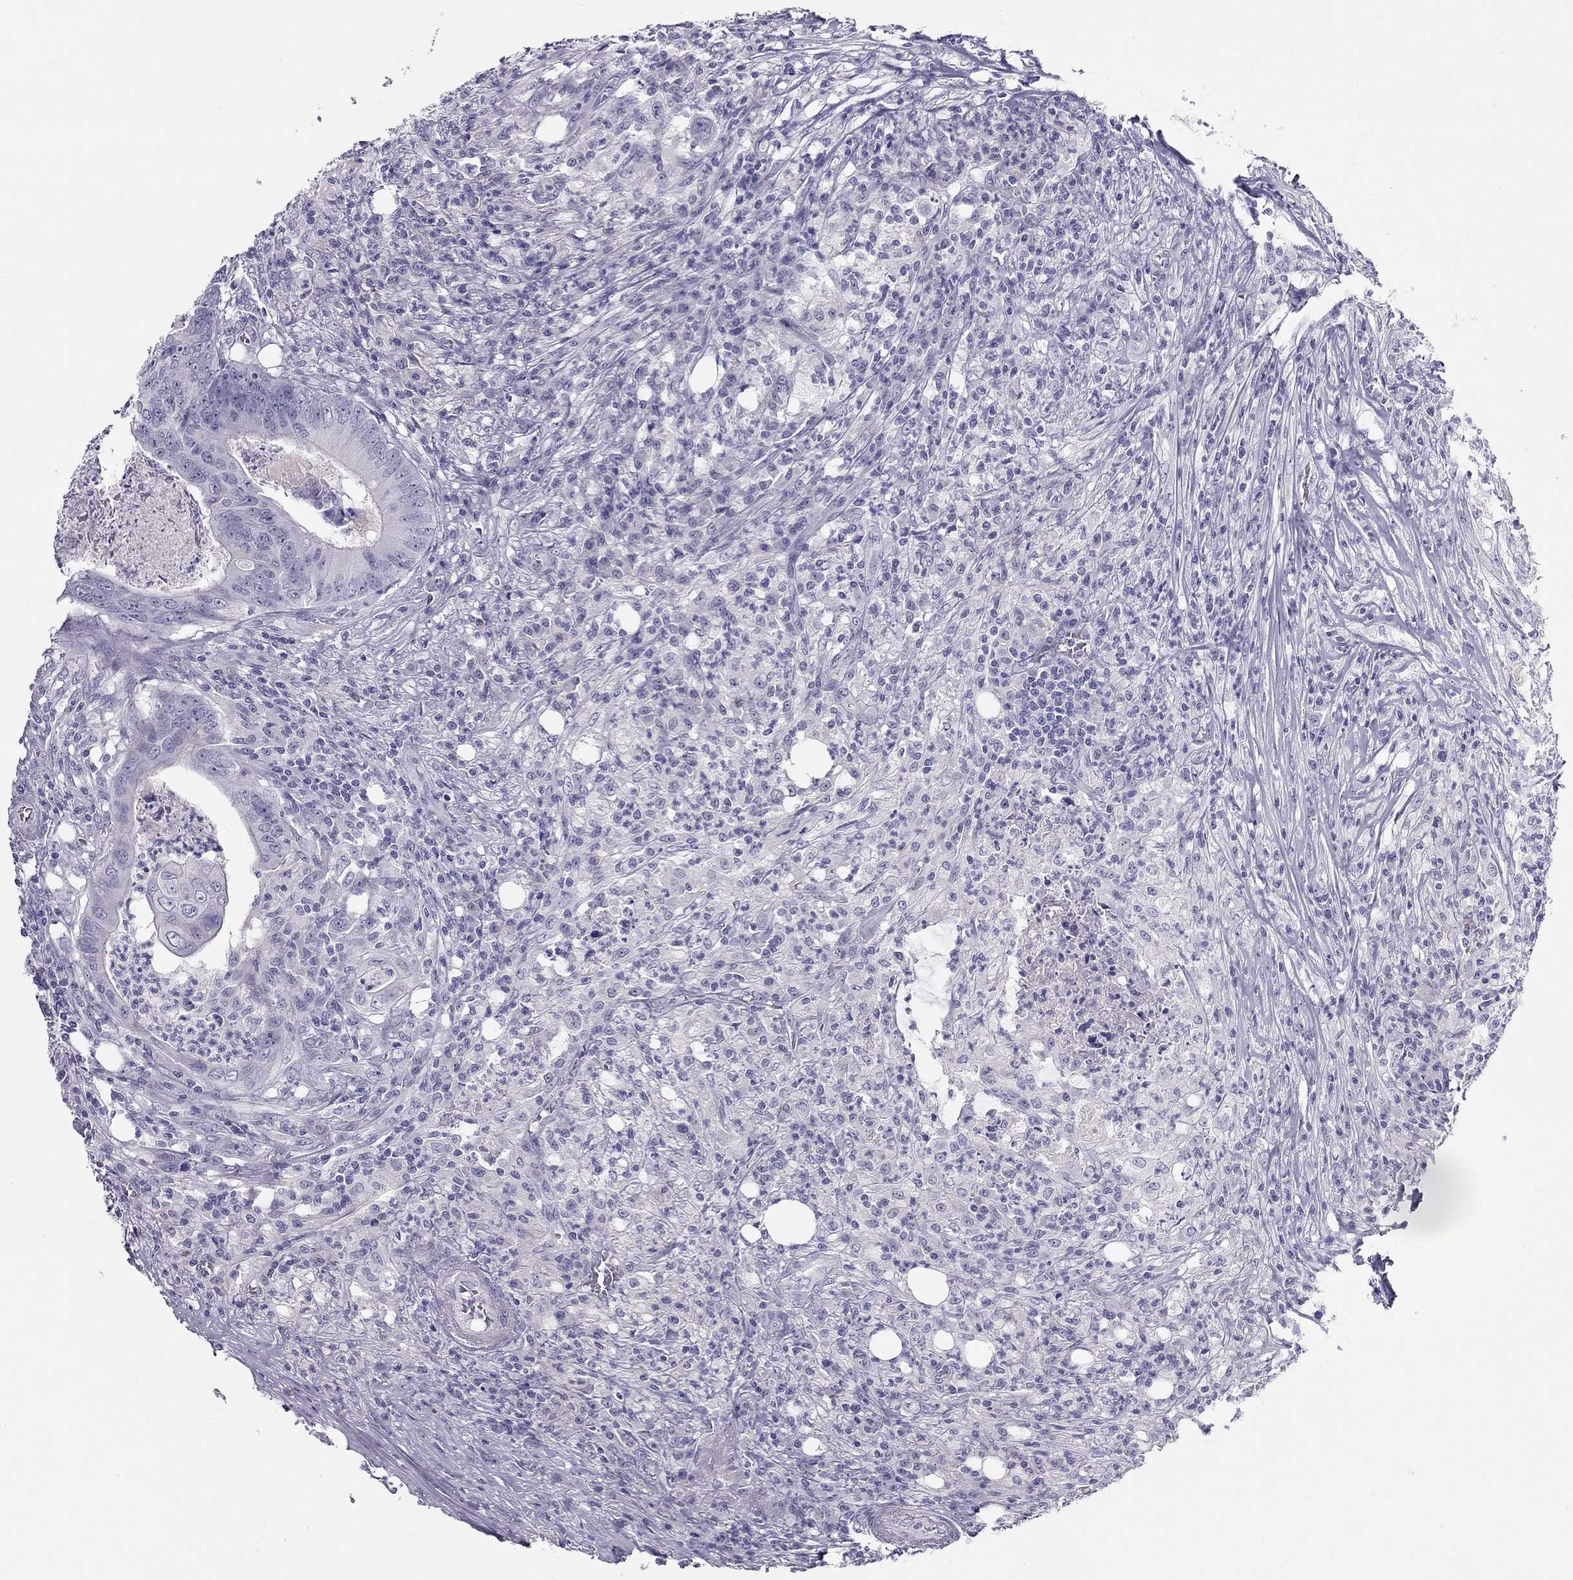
{"staining": {"intensity": "negative", "quantity": "none", "location": "none"}, "tissue": "colorectal cancer", "cell_type": "Tumor cells", "image_type": "cancer", "snomed": [{"axis": "morphology", "description": "Adenocarcinoma, NOS"}, {"axis": "topography", "description": "Colon"}], "caption": "This is an immunohistochemistry image of adenocarcinoma (colorectal). There is no positivity in tumor cells.", "gene": "KCNV2", "patient": {"sex": "male", "age": 84}}